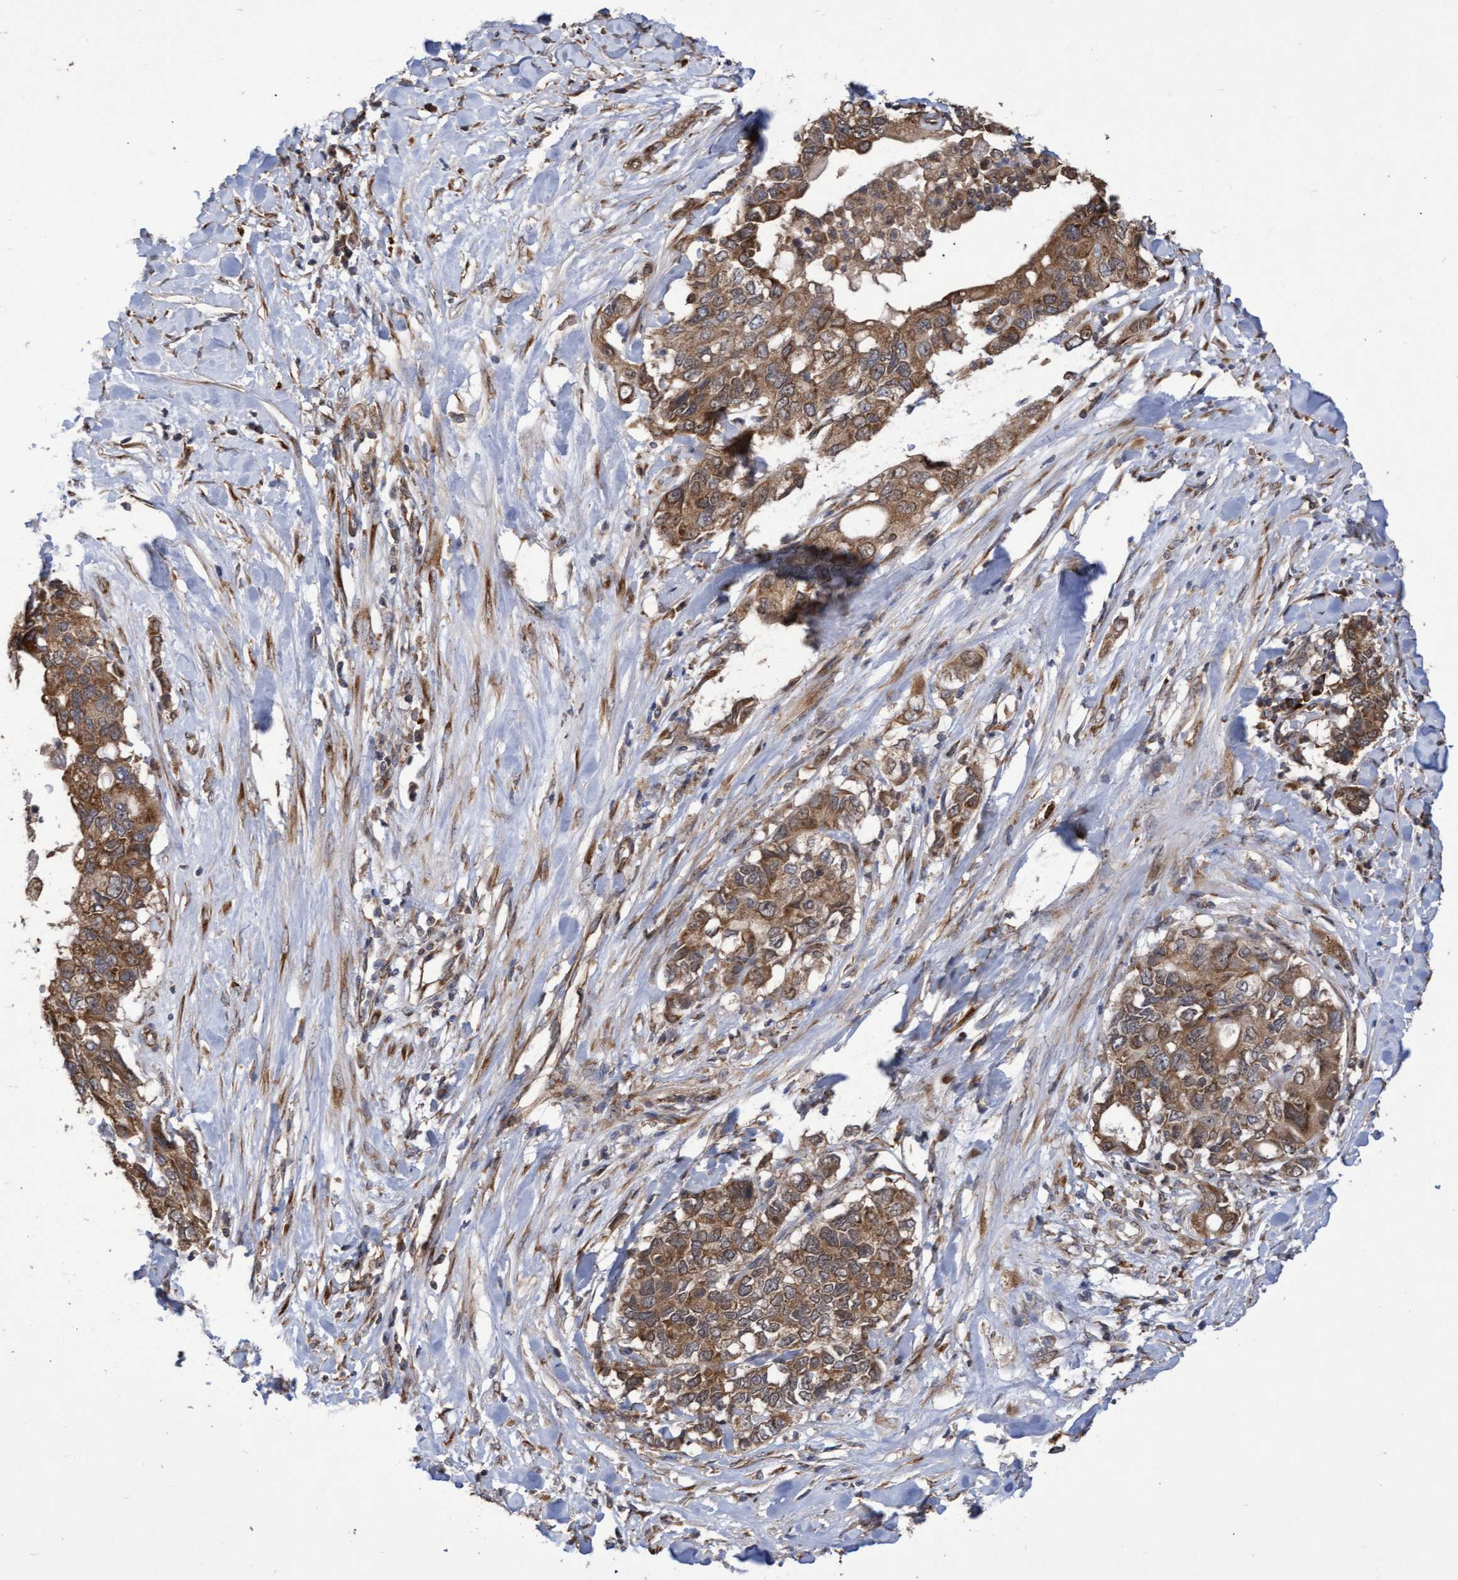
{"staining": {"intensity": "moderate", "quantity": ">75%", "location": "cytoplasmic/membranous"}, "tissue": "pancreatic cancer", "cell_type": "Tumor cells", "image_type": "cancer", "snomed": [{"axis": "morphology", "description": "Adenocarcinoma, NOS"}, {"axis": "topography", "description": "Pancreas"}], "caption": "Human adenocarcinoma (pancreatic) stained with a protein marker demonstrates moderate staining in tumor cells.", "gene": "ABCF2", "patient": {"sex": "female", "age": 56}}